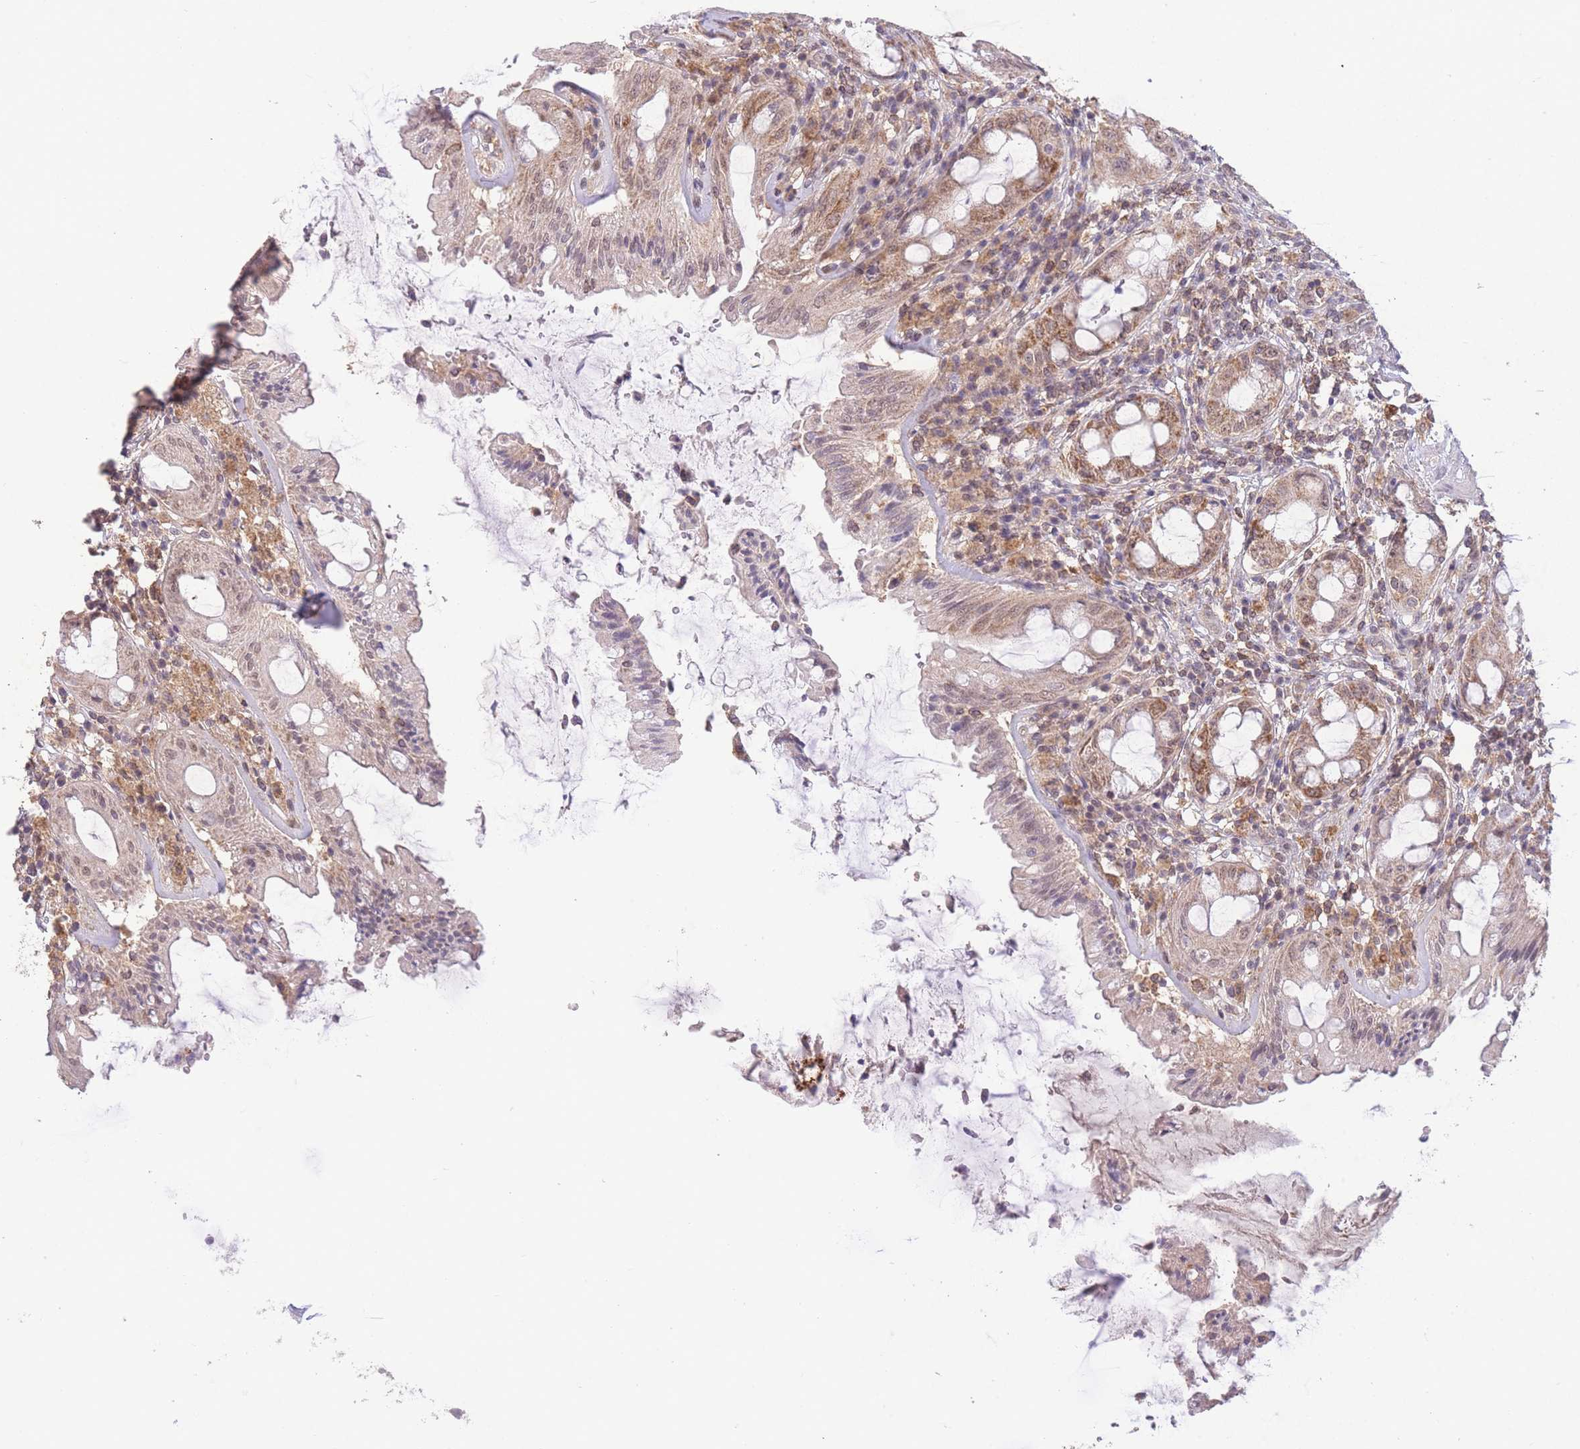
{"staining": {"intensity": "moderate", "quantity": "25%-75%", "location": "cytoplasmic/membranous"}, "tissue": "rectum", "cell_type": "Glandular cells", "image_type": "normal", "snomed": [{"axis": "morphology", "description": "Normal tissue, NOS"}, {"axis": "topography", "description": "Rectum"}], "caption": "The immunohistochemical stain labels moderate cytoplasmic/membranous expression in glandular cells of normal rectum. (IHC, brightfield microscopy, high magnification).", "gene": "RNF144B", "patient": {"sex": "female", "age": 57}}